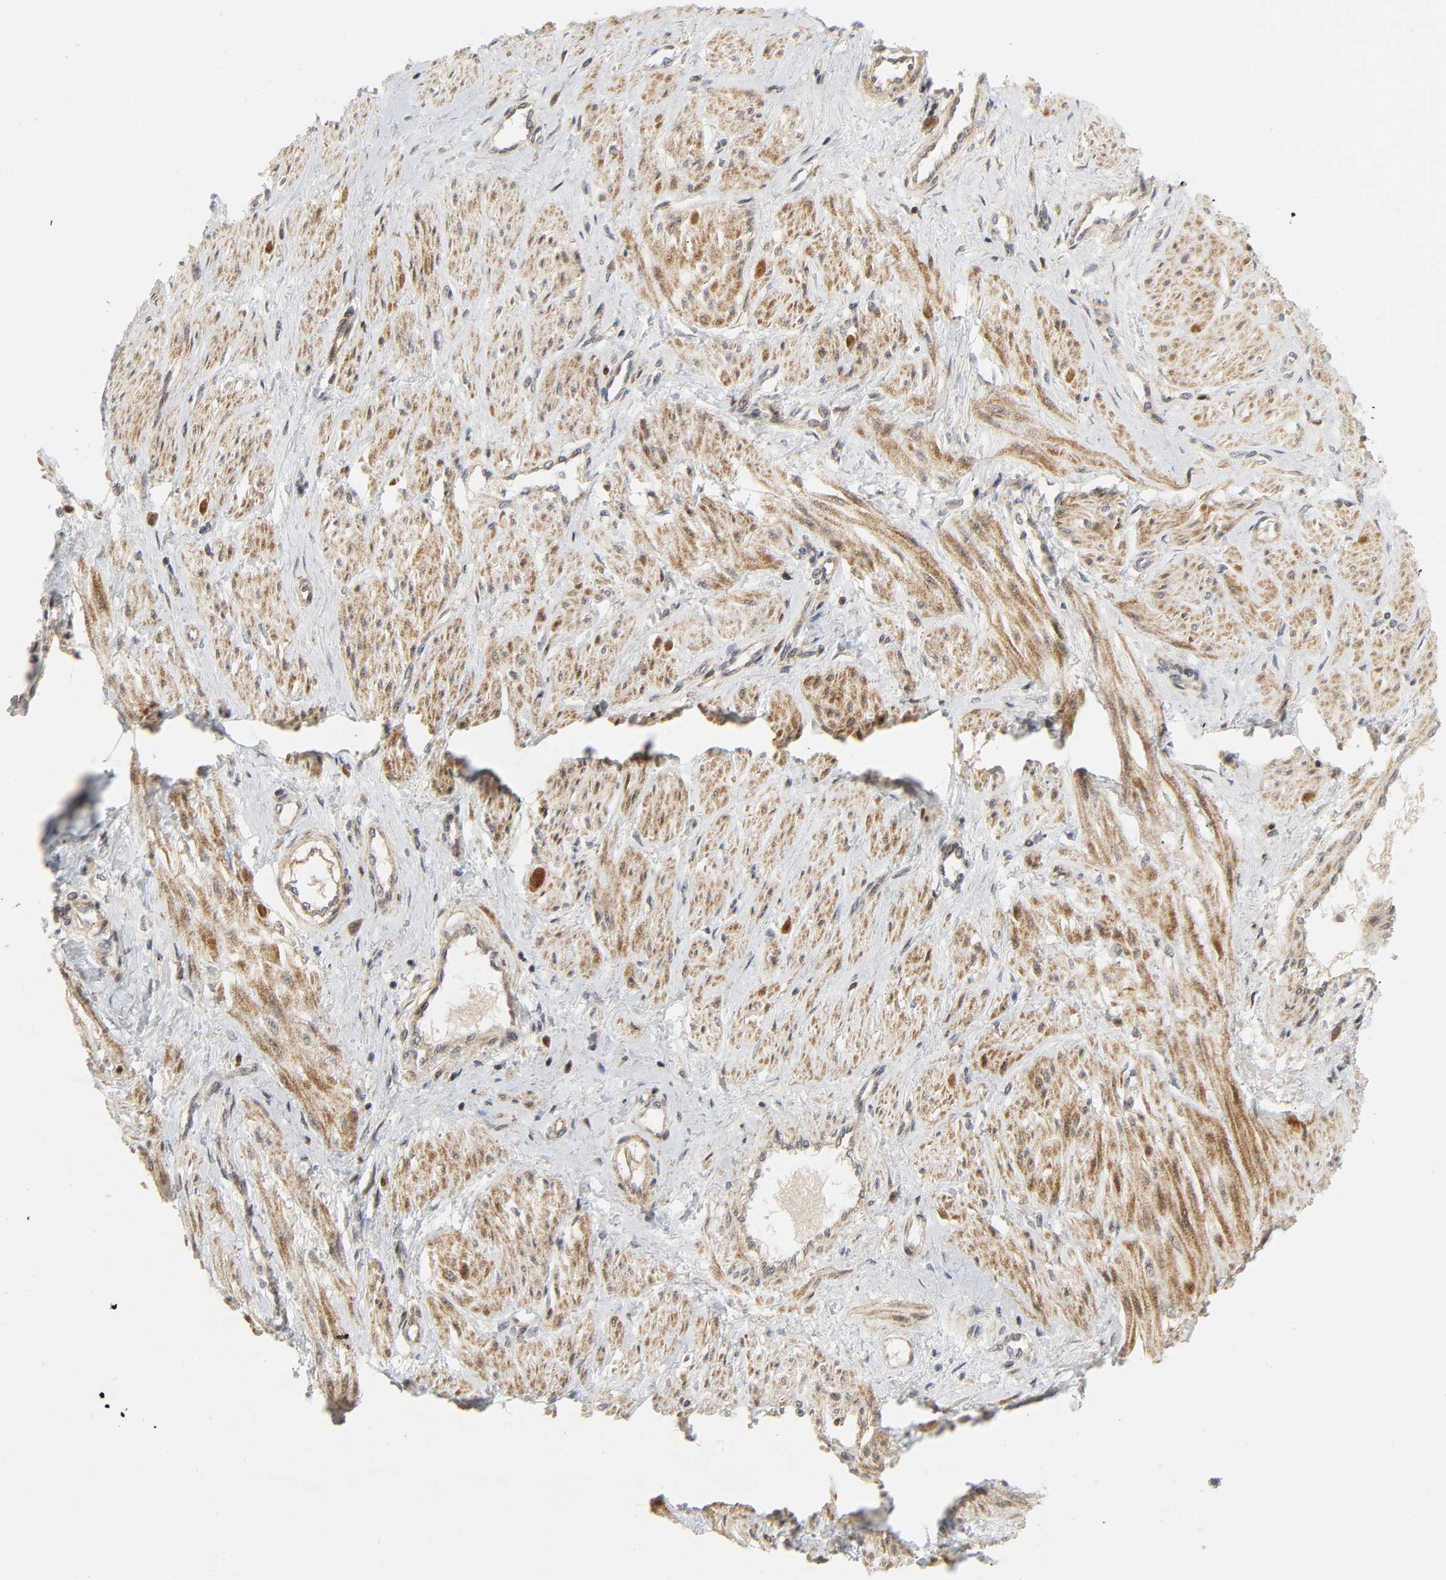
{"staining": {"intensity": "moderate", "quantity": ">75%", "location": "cytoplasmic/membranous"}, "tissue": "smooth muscle", "cell_type": "Smooth muscle cells", "image_type": "normal", "snomed": [{"axis": "morphology", "description": "Normal tissue, NOS"}, {"axis": "topography", "description": "Smooth muscle"}, {"axis": "topography", "description": "Uterus"}], "caption": "This photomicrograph shows benign smooth muscle stained with immunohistochemistry (IHC) to label a protein in brown. The cytoplasmic/membranous of smooth muscle cells show moderate positivity for the protein. Nuclei are counter-stained blue.", "gene": "CHUK", "patient": {"sex": "female", "age": 39}}